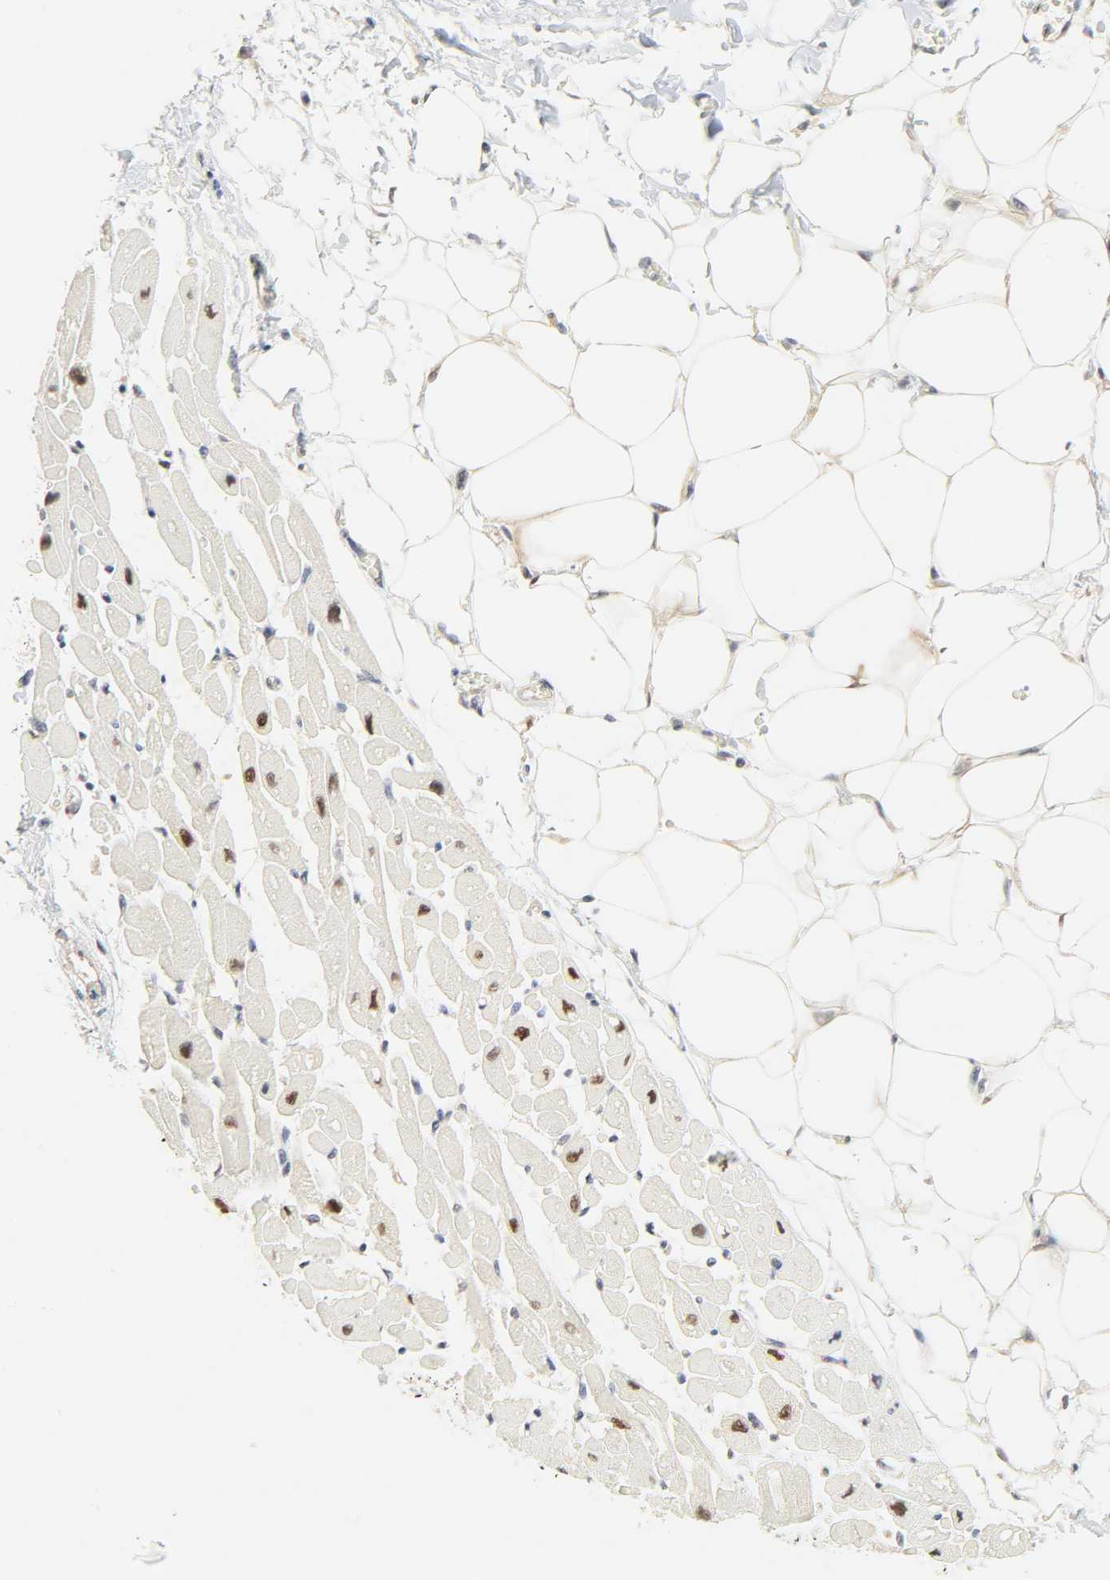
{"staining": {"intensity": "strong", "quantity": "25%-75%", "location": "nuclear"}, "tissue": "heart muscle", "cell_type": "Cardiomyocytes", "image_type": "normal", "snomed": [{"axis": "morphology", "description": "Normal tissue, NOS"}, {"axis": "topography", "description": "Heart"}], "caption": "DAB (3,3'-diaminobenzidine) immunohistochemical staining of unremarkable human heart muscle displays strong nuclear protein expression in approximately 25%-75% of cardiomyocytes.", "gene": "ACSS2", "patient": {"sex": "female", "age": 54}}